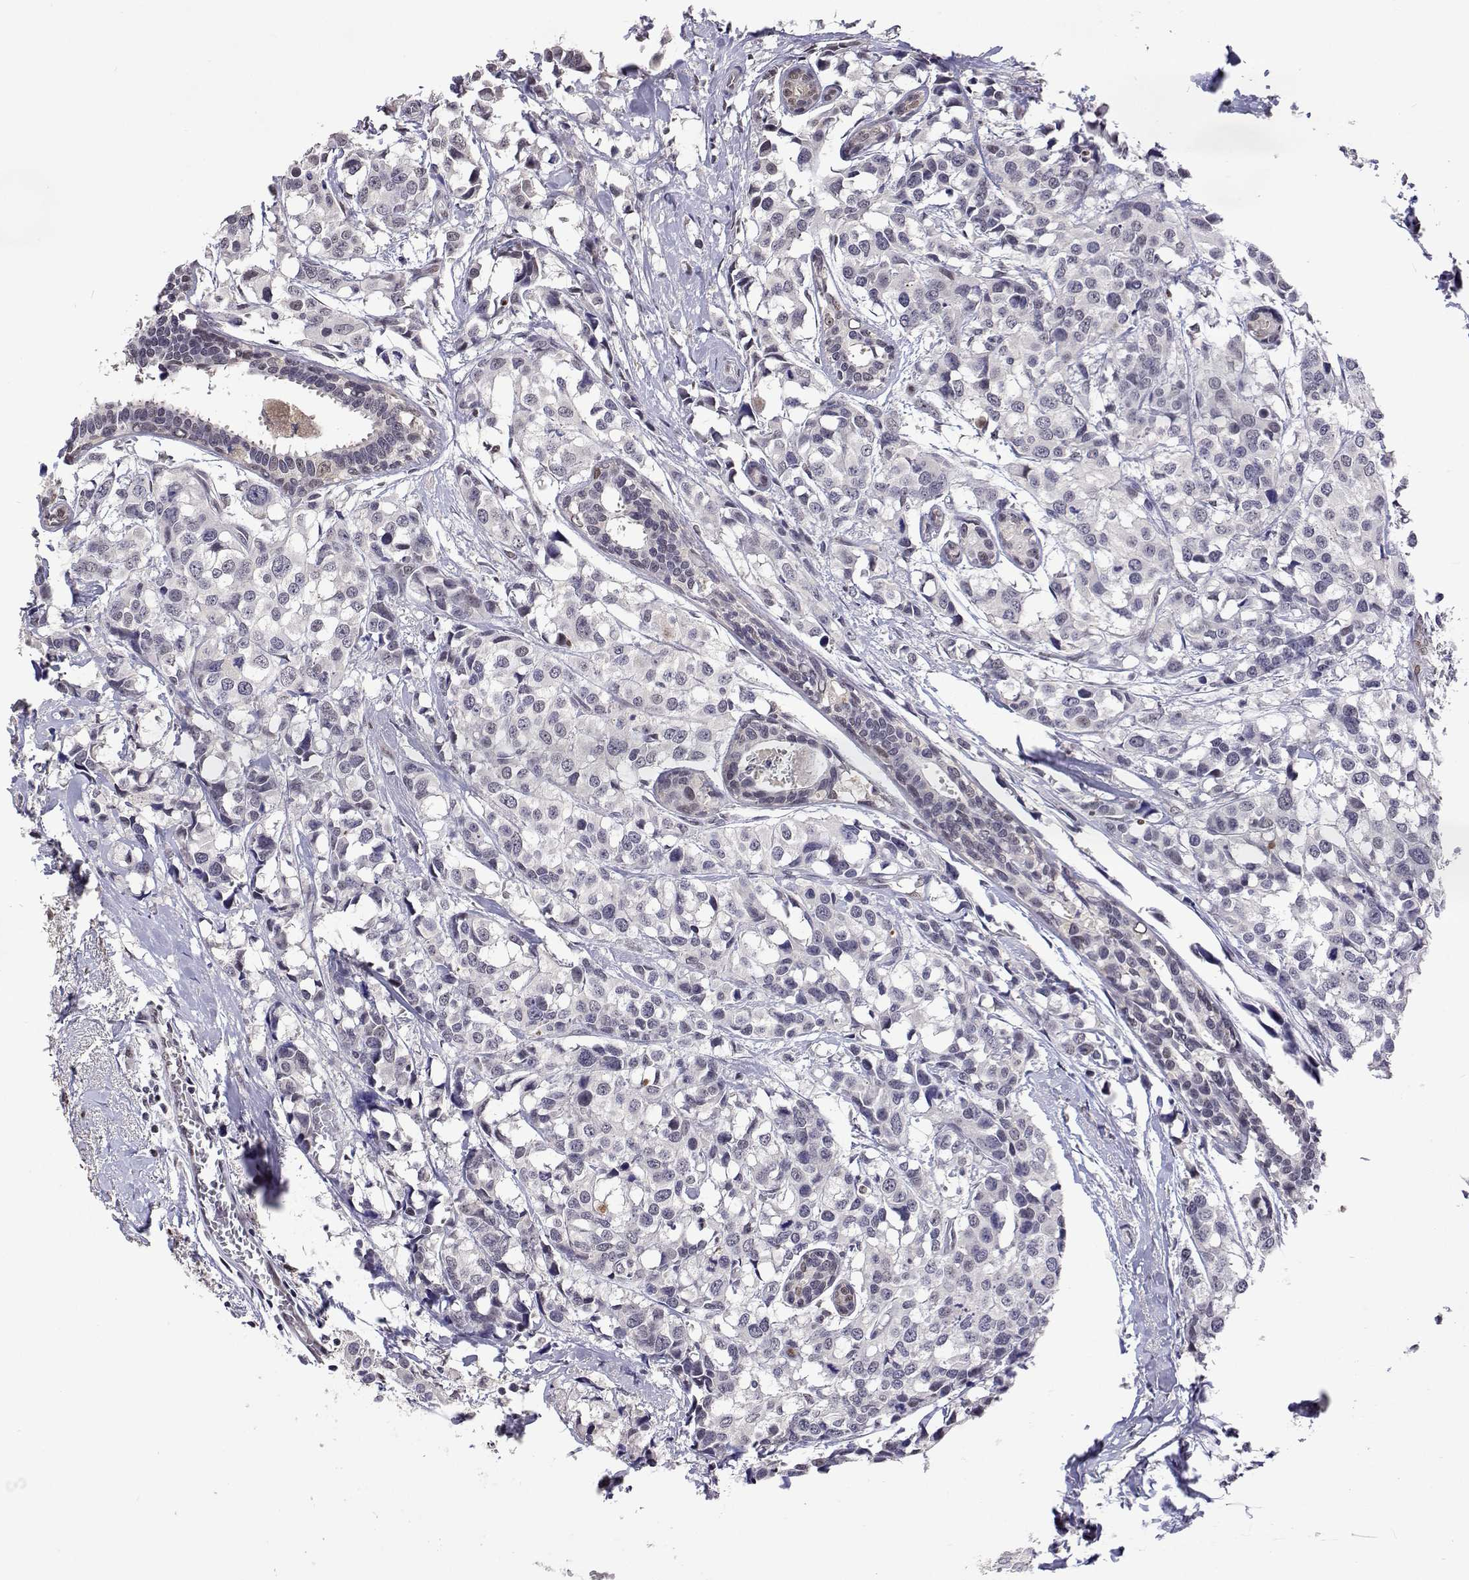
{"staining": {"intensity": "negative", "quantity": "none", "location": "none"}, "tissue": "breast cancer", "cell_type": "Tumor cells", "image_type": "cancer", "snomed": [{"axis": "morphology", "description": "Lobular carcinoma"}, {"axis": "topography", "description": "Breast"}], "caption": "IHC of breast cancer exhibits no positivity in tumor cells. (DAB IHC visualized using brightfield microscopy, high magnification).", "gene": "HNRNPA0", "patient": {"sex": "female", "age": 59}}